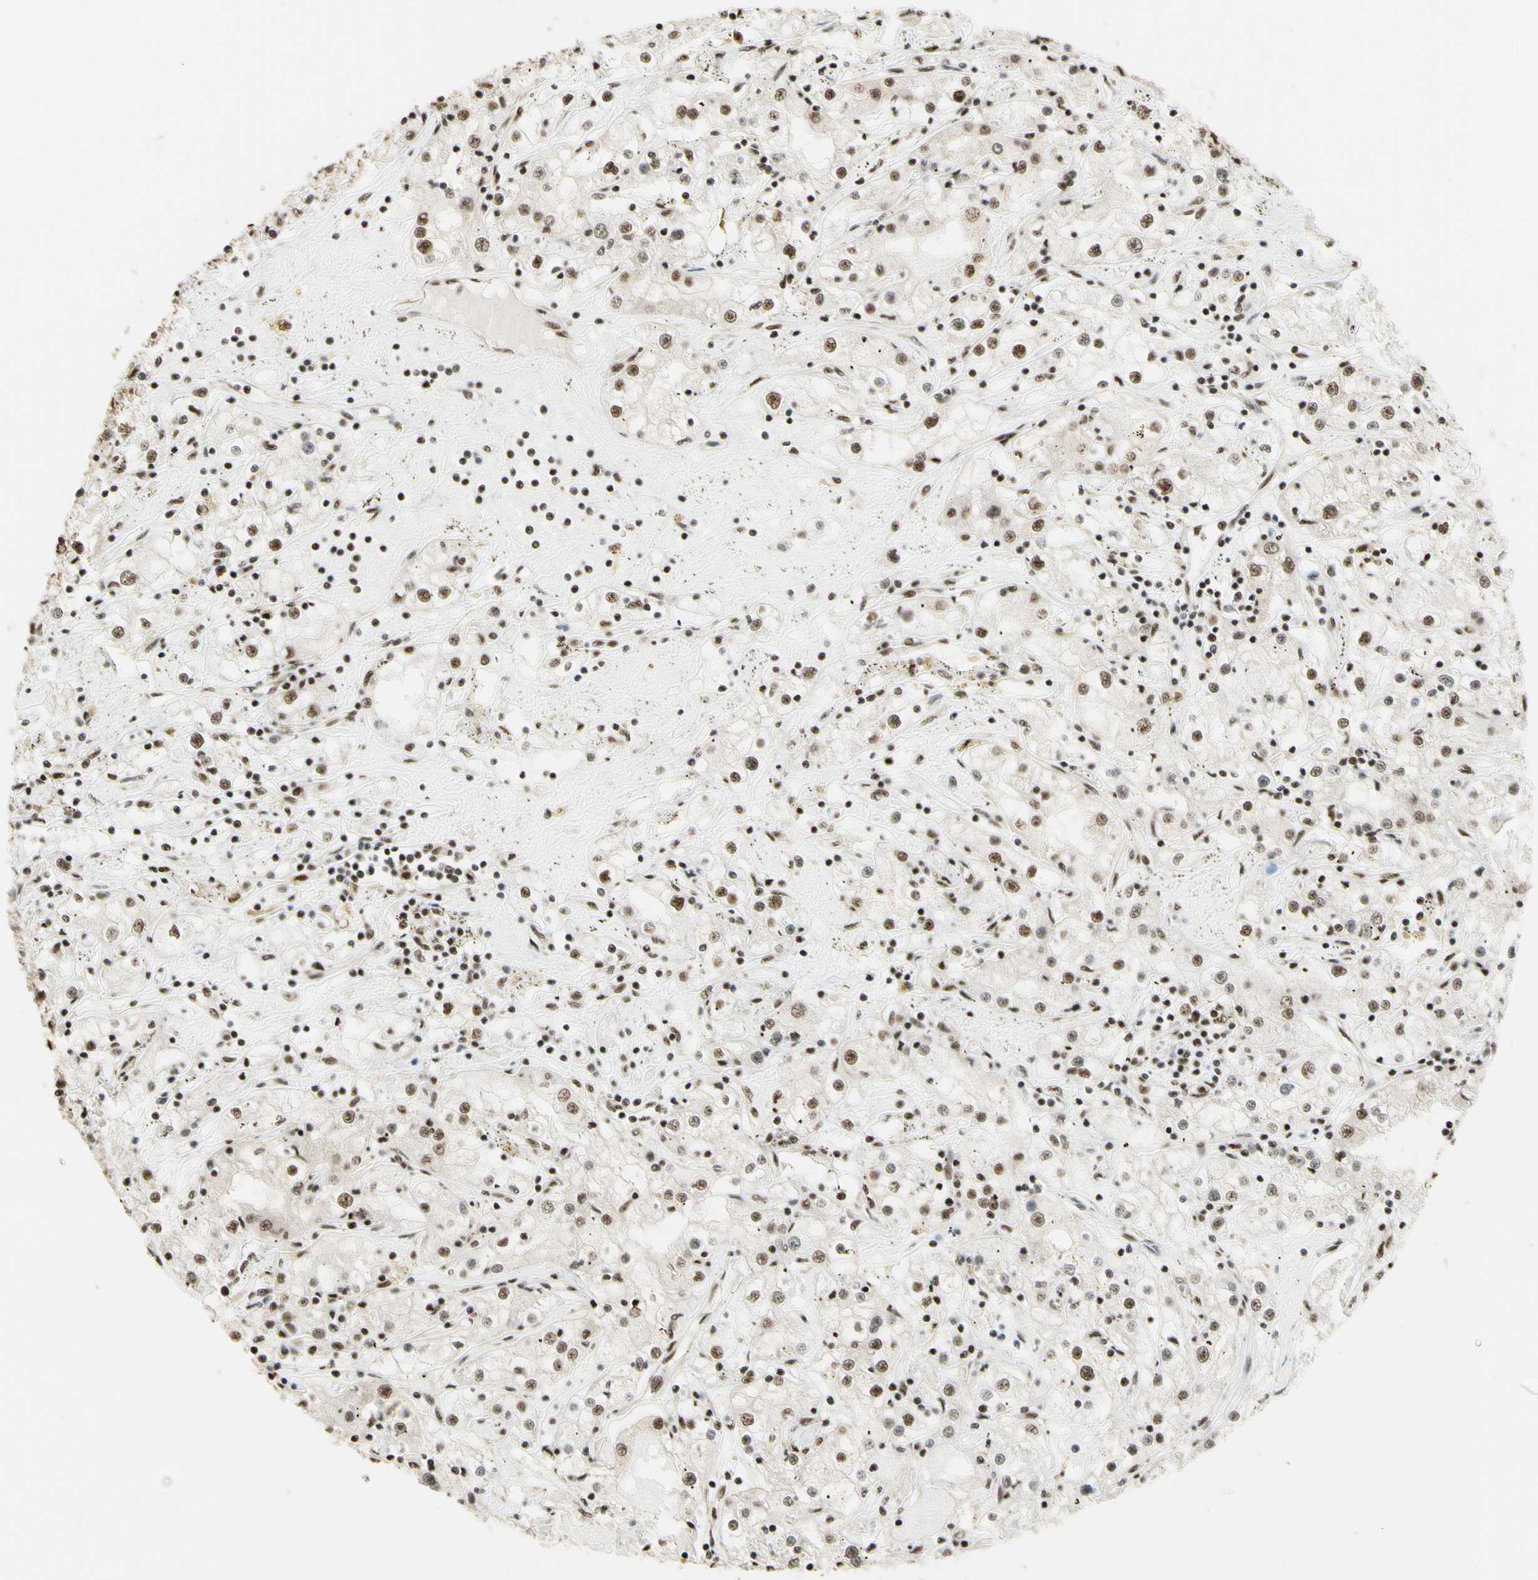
{"staining": {"intensity": "moderate", "quantity": ">75%", "location": "nuclear"}, "tissue": "renal cancer", "cell_type": "Tumor cells", "image_type": "cancer", "snomed": [{"axis": "morphology", "description": "Adenocarcinoma, NOS"}, {"axis": "topography", "description": "Kidney"}], "caption": "A brown stain labels moderate nuclear positivity of a protein in human renal adenocarcinoma tumor cells. (IHC, brightfield microscopy, high magnification).", "gene": "SAP18", "patient": {"sex": "male", "age": 56}}